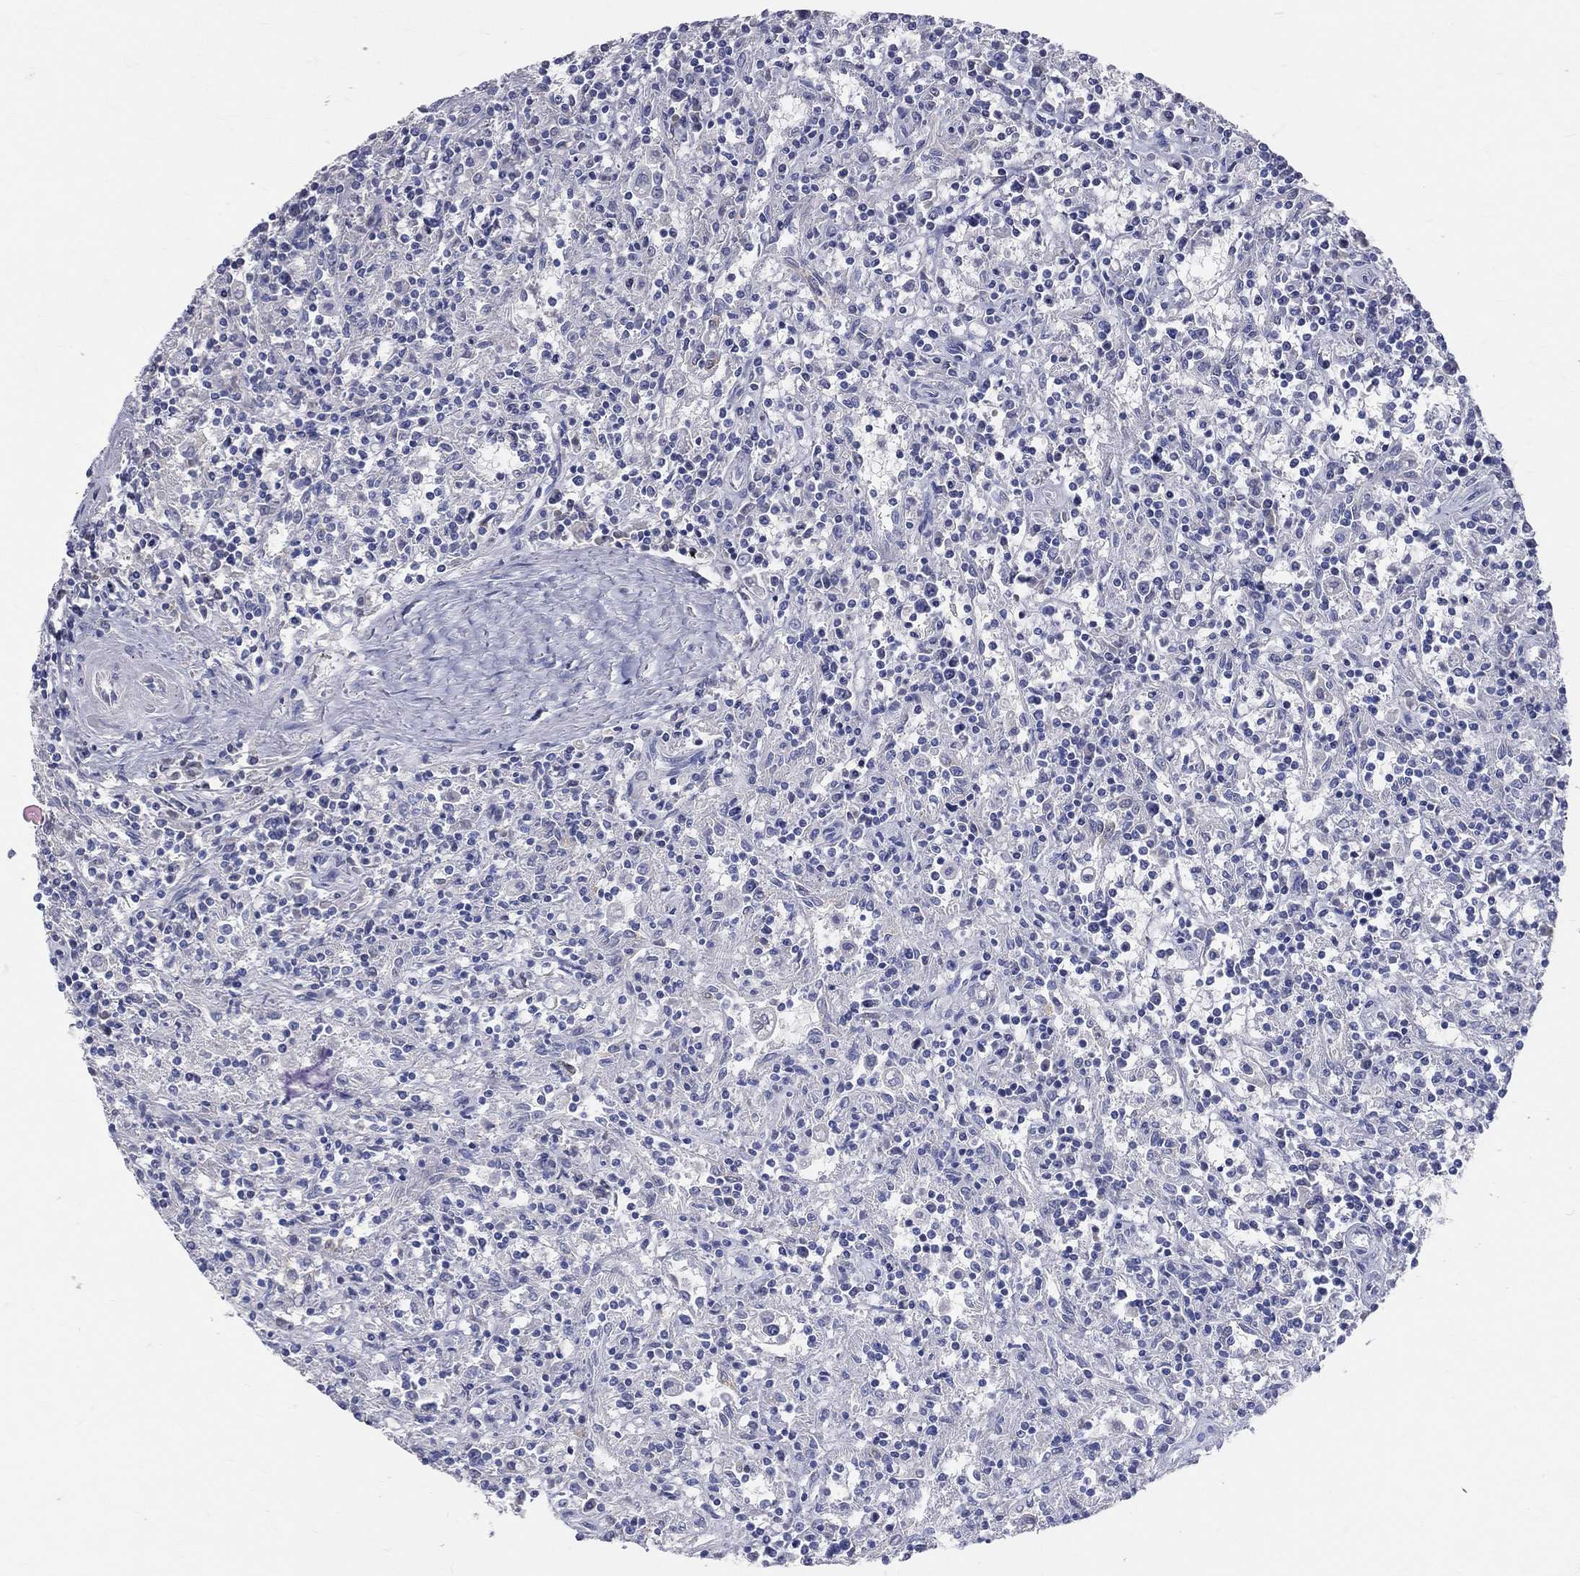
{"staining": {"intensity": "negative", "quantity": "none", "location": "none"}, "tissue": "lymphoma", "cell_type": "Tumor cells", "image_type": "cancer", "snomed": [{"axis": "morphology", "description": "Malignant lymphoma, non-Hodgkin's type, Low grade"}, {"axis": "topography", "description": "Spleen"}], "caption": "A high-resolution photomicrograph shows IHC staining of low-grade malignant lymphoma, non-Hodgkin's type, which shows no significant staining in tumor cells.", "gene": "LAT", "patient": {"sex": "male", "age": 62}}